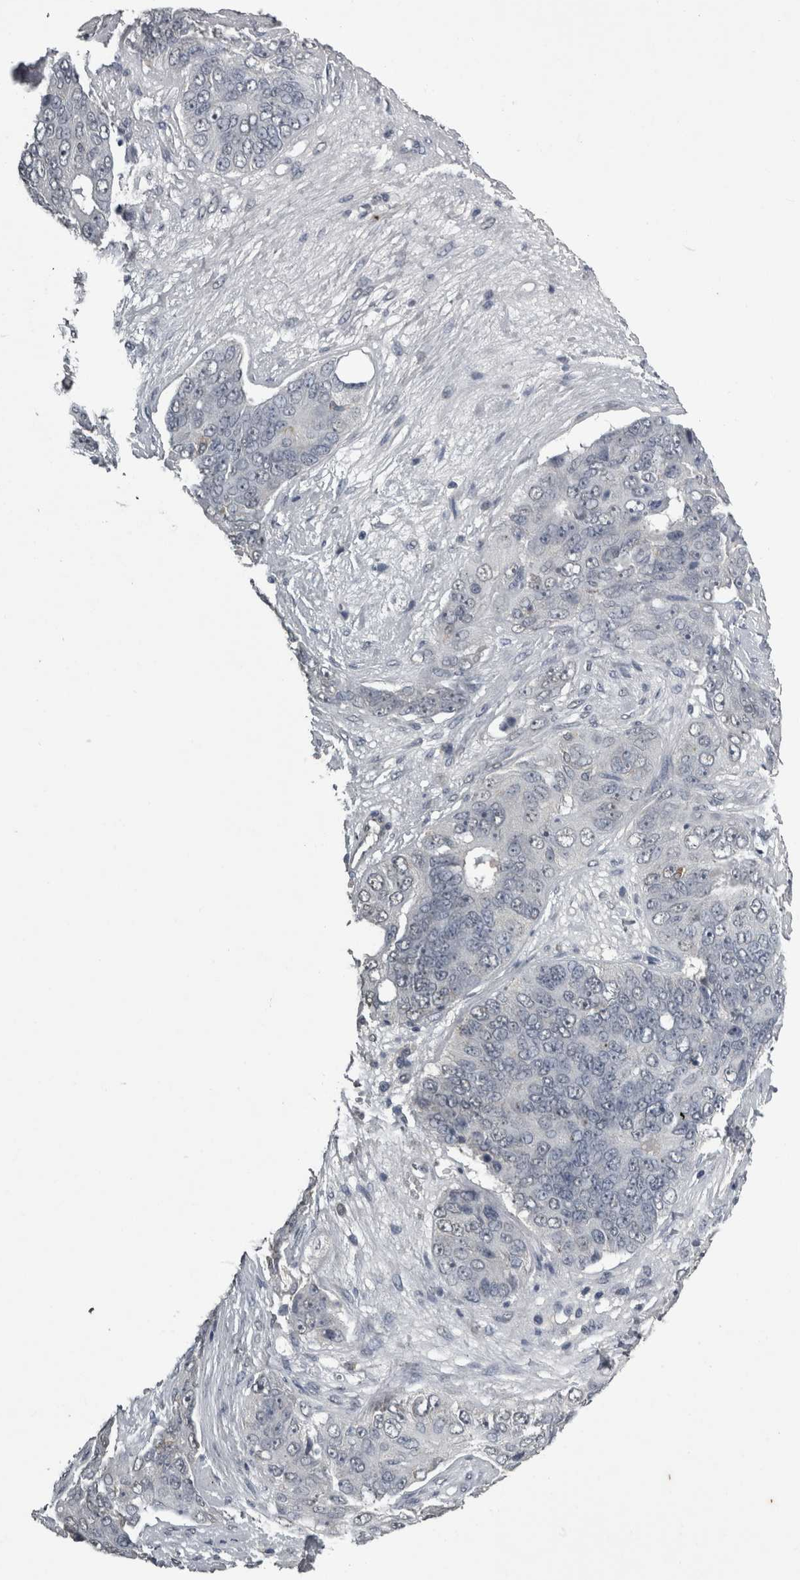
{"staining": {"intensity": "negative", "quantity": "none", "location": "none"}, "tissue": "ovarian cancer", "cell_type": "Tumor cells", "image_type": "cancer", "snomed": [{"axis": "morphology", "description": "Carcinoma, endometroid"}, {"axis": "topography", "description": "Ovary"}], "caption": "A high-resolution image shows immunohistochemistry (IHC) staining of ovarian endometroid carcinoma, which shows no significant expression in tumor cells. The staining was performed using DAB to visualize the protein expression in brown, while the nuclei were stained in blue with hematoxylin (Magnification: 20x).", "gene": "PIK3AP1", "patient": {"sex": "female", "age": 51}}